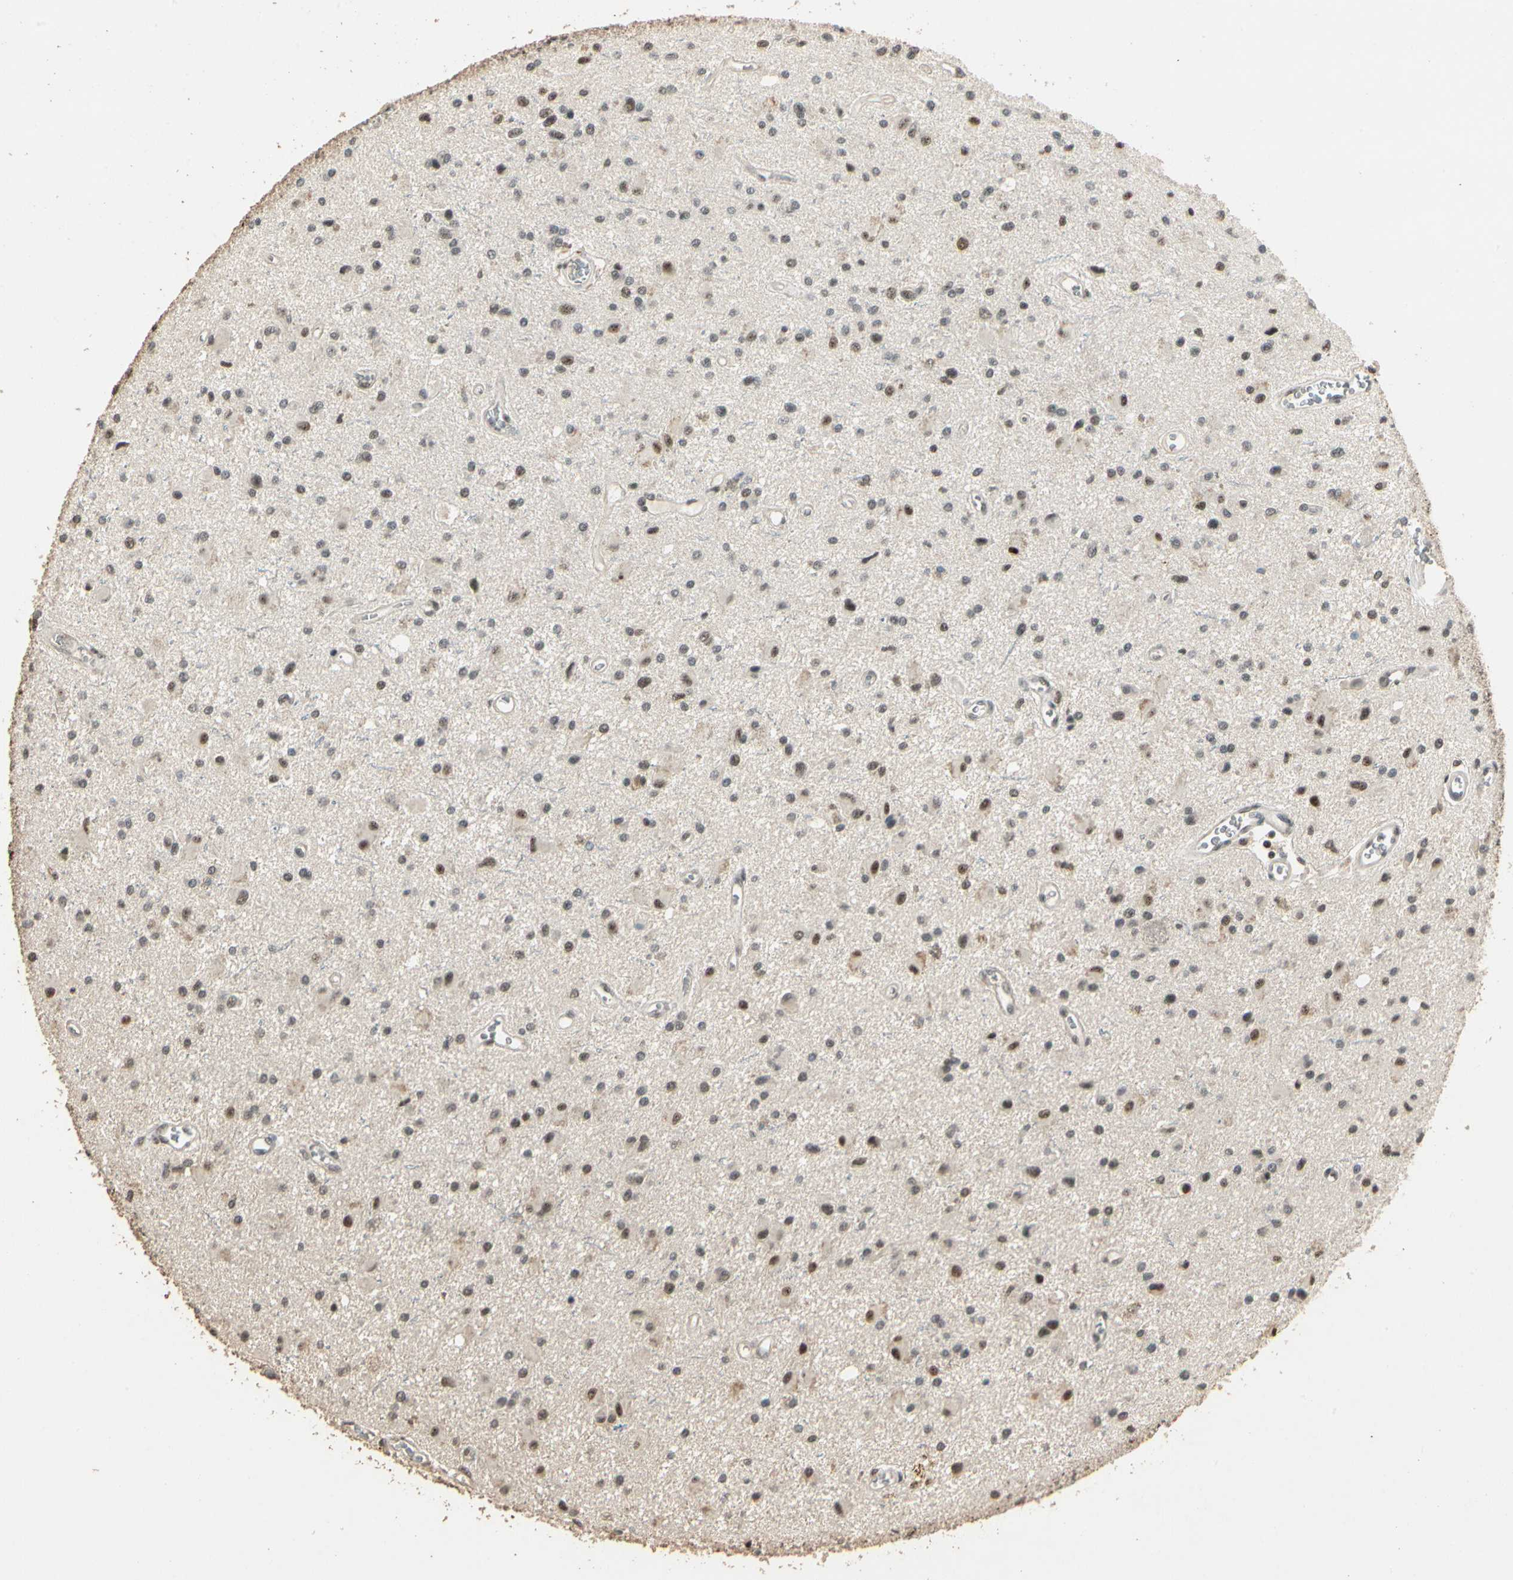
{"staining": {"intensity": "moderate", "quantity": ">75%", "location": "nuclear"}, "tissue": "glioma", "cell_type": "Tumor cells", "image_type": "cancer", "snomed": [{"axis": "morphology", "description": "Glioma, malignant, Low grade"}, {"axis": "topography", "description": "Brain"}], "caption": "Malignant glioma (low-grade) stained with a protein marker reveals moderate staining in tumor cells.", "gene": "RBM25", "patient": {"sex": "male", "age": 58}}